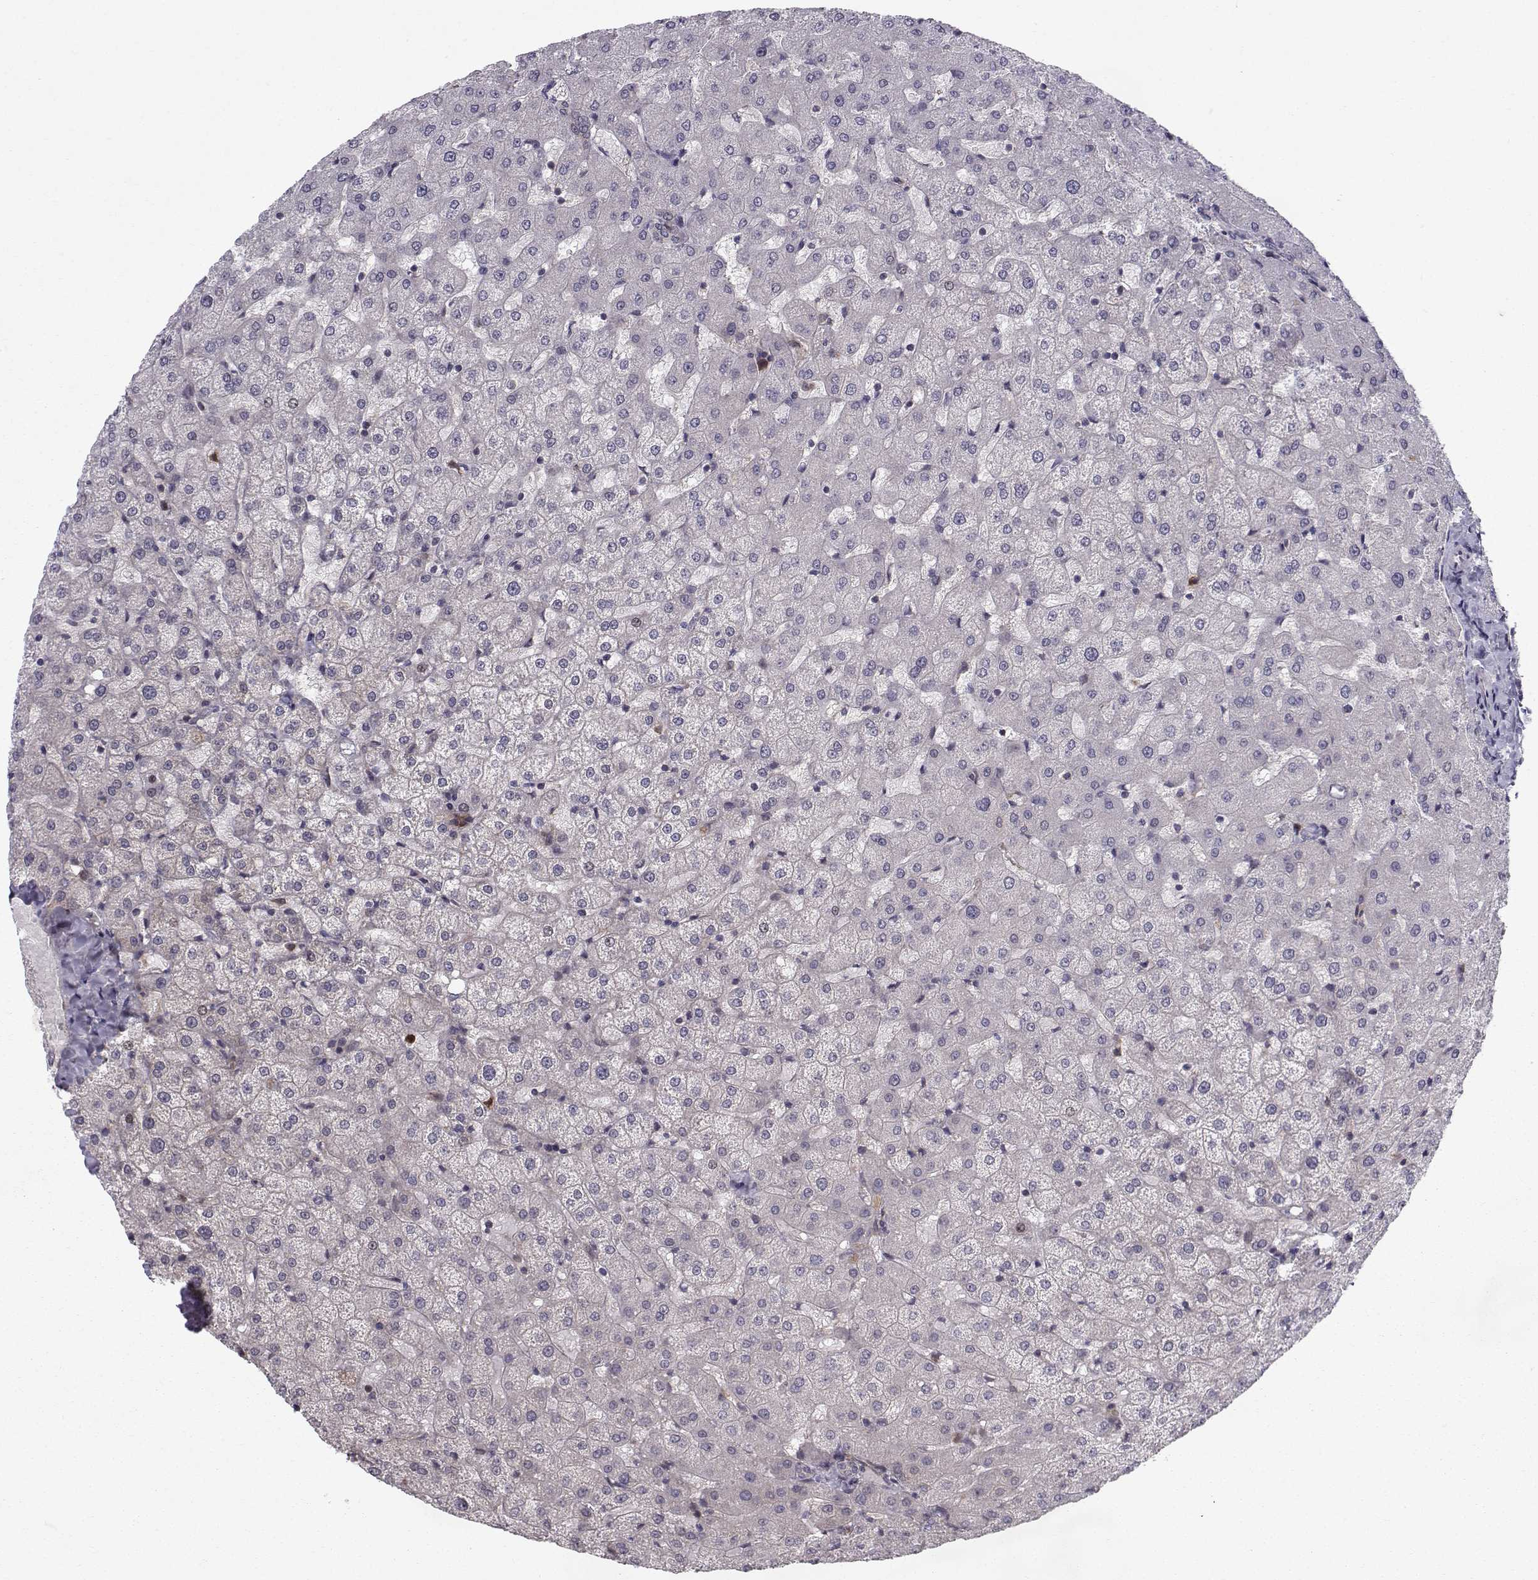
{"staining": {"intensity": "negative", "quantity": "none", "location": "none"}, "tissue": "liver", "cell_type": "Cholangiocytes", "image_type": "normal", "snomed": [{"axis": "morphology", "description": "Normal tissue, NOS"}, {"axis": "topography", "description": "Liver"}], "caption": "Immunohistochemistry (IHC) of normal liver shows no expression in cholangiocytes.", "gene": "HSP90AB1", "patient": {"sex": "female", "age": 50}}